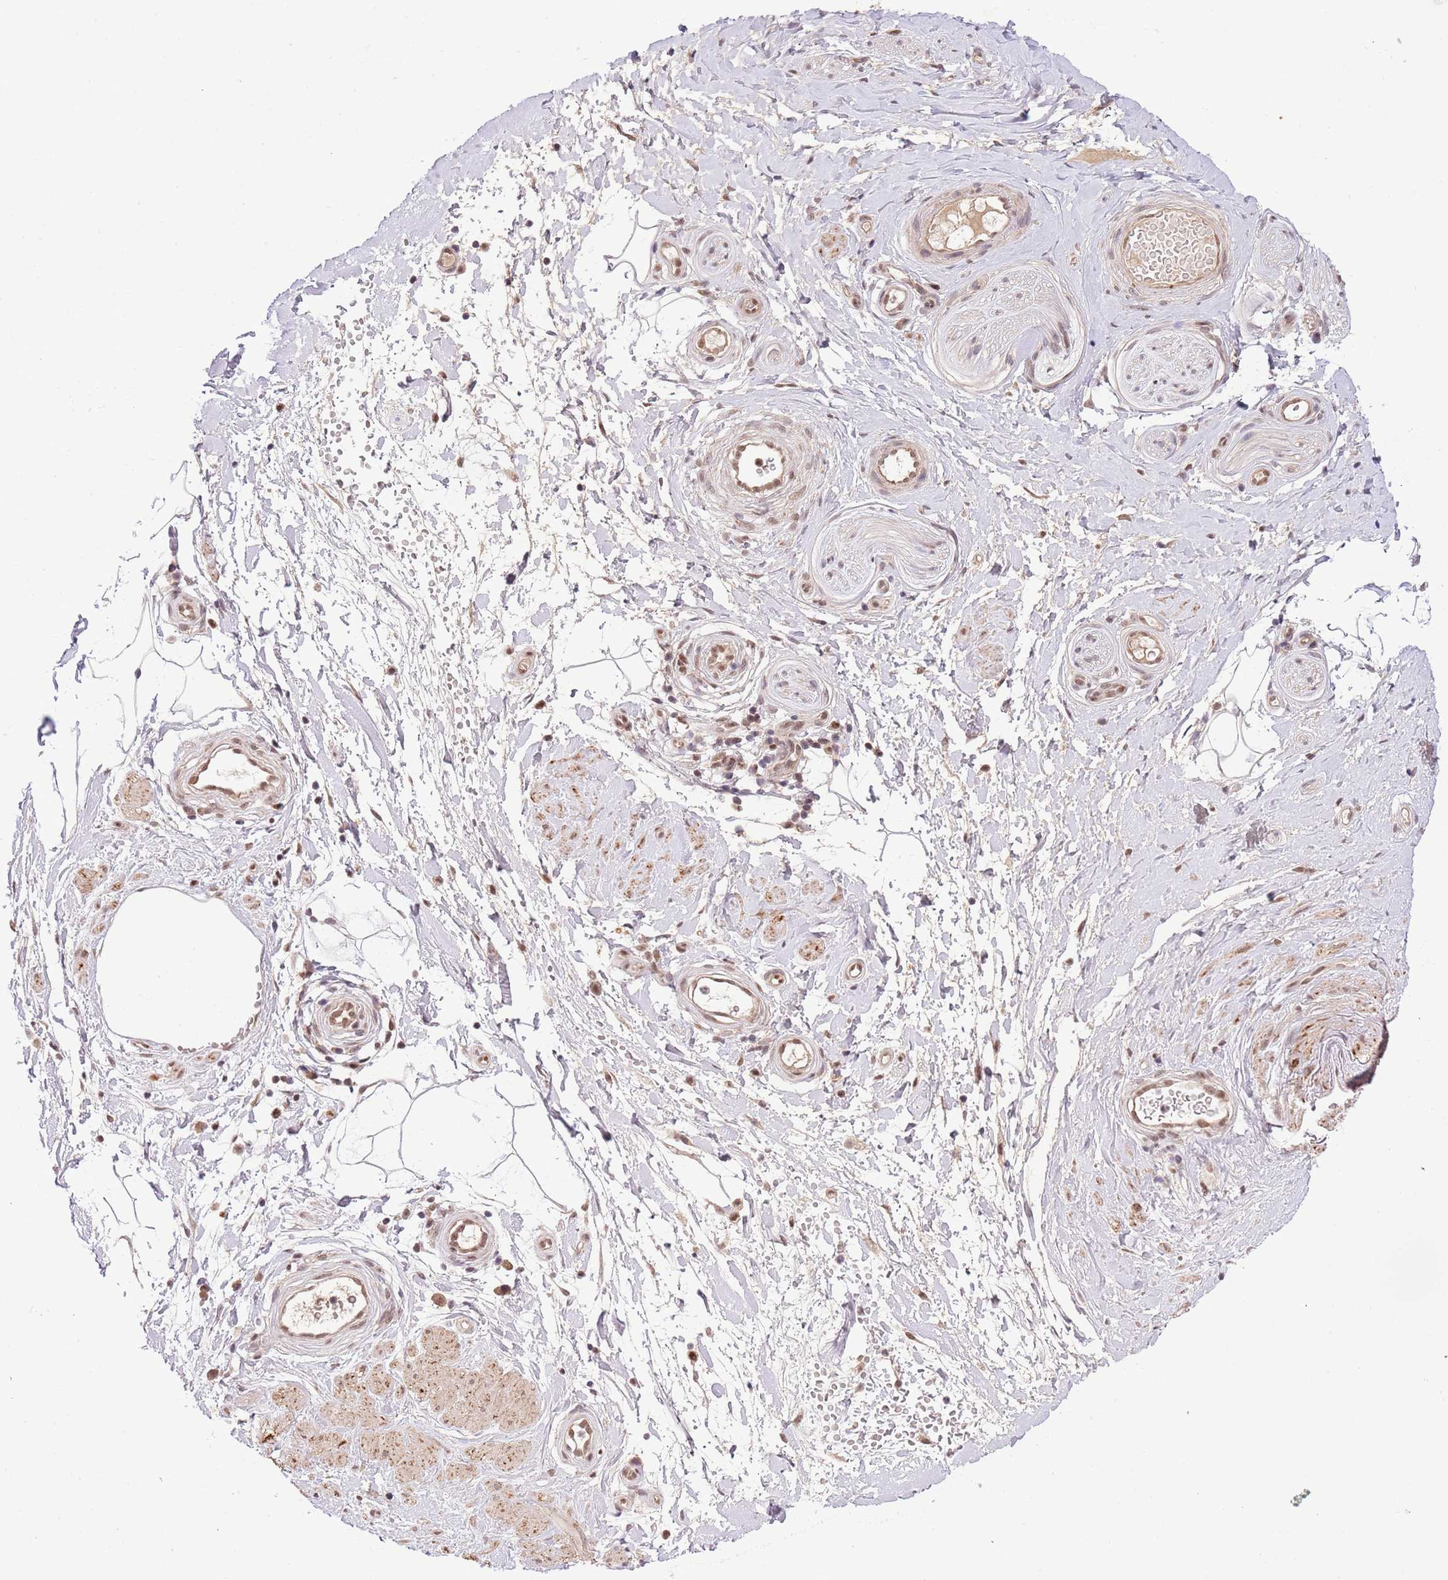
{"staining": {"intensity": "negative", "quantity": "none", "location": "none"}, "tissue": "adipose tissue", "cell_type": "Adipocytes", "image_type": "normal", "snomed": [{"axis": "morphology", "description": "Normal tissue, NOS"}, {"axis": "topography", "description": "Soft tissue"}, {"axis": "topography", "description": "Vascular tissue"}], "caption": "Micrograph shows no significant protein expression in adipocytes of normal adipose tissue. The staining was performed using DAB to visualize the protein expression in brown, while the nuclei were stained in blue with hematoxylin (Magnification: 20x).", "gene": "CHD1", "patient": {"sex": "male", "age": 41}}